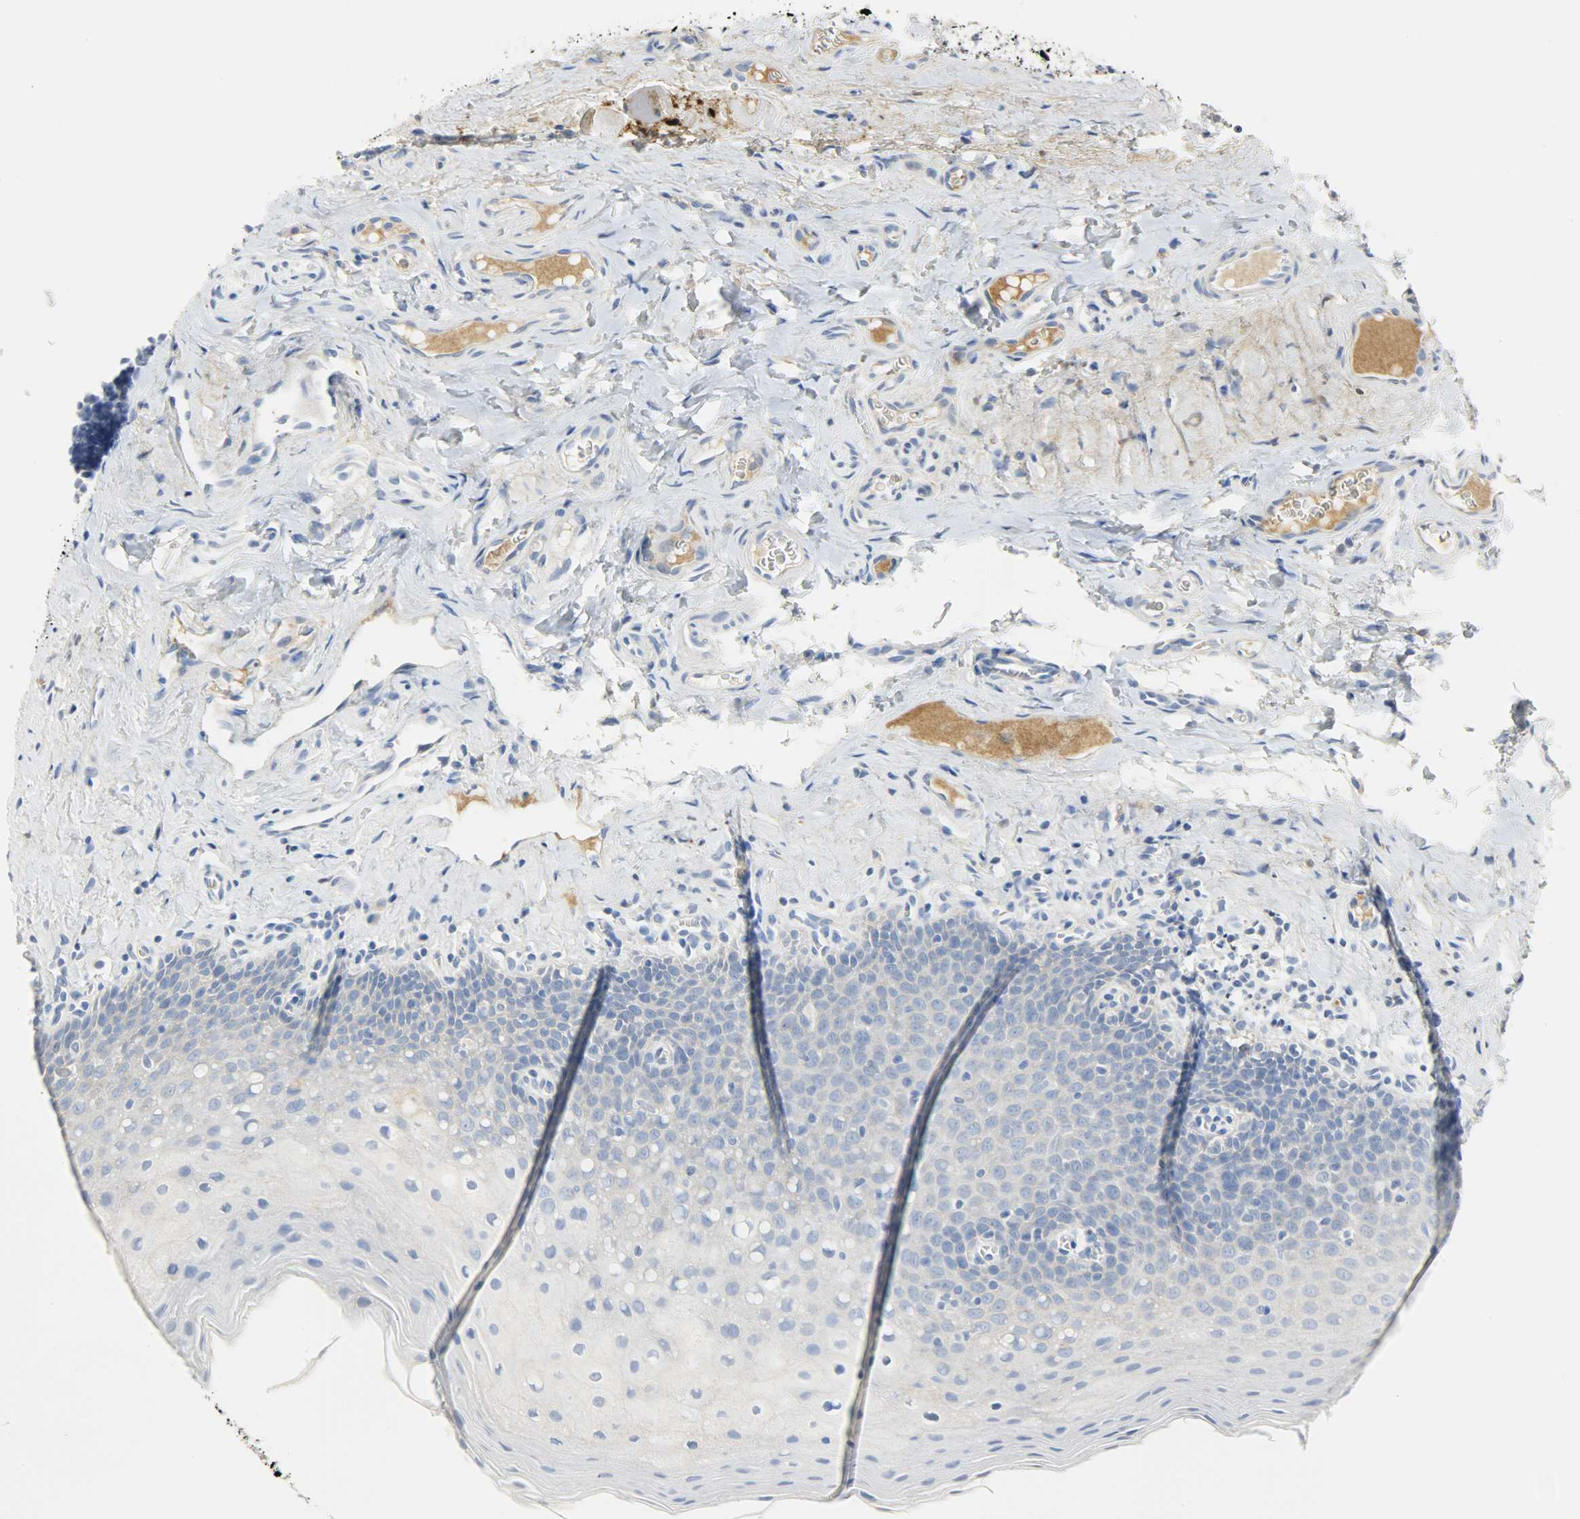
{"staining": {"intensity": "weak", "quantity": "<25%", "location": "cytoplasmic/membranous"}, "tissue": "oral mucosa", "cell_type": "Squamous epithelial cells", "image_type": "normal", "snomed": [{"axis": "morphology", "description": "Normal tissue, NOS"}, {"axis": "topography", "description": "Oral tissue"}], "caption": "Squamous epithelial cells are negative for protein expression in normal human oral mucosa. The staining was performed using DAB to visualize the protein expression in brown, while the nuclei were stained in blue with hematoxylin (Magnification: 20x).", "gene": "CA3", "patient": {"sex": "male", "age": 20}}